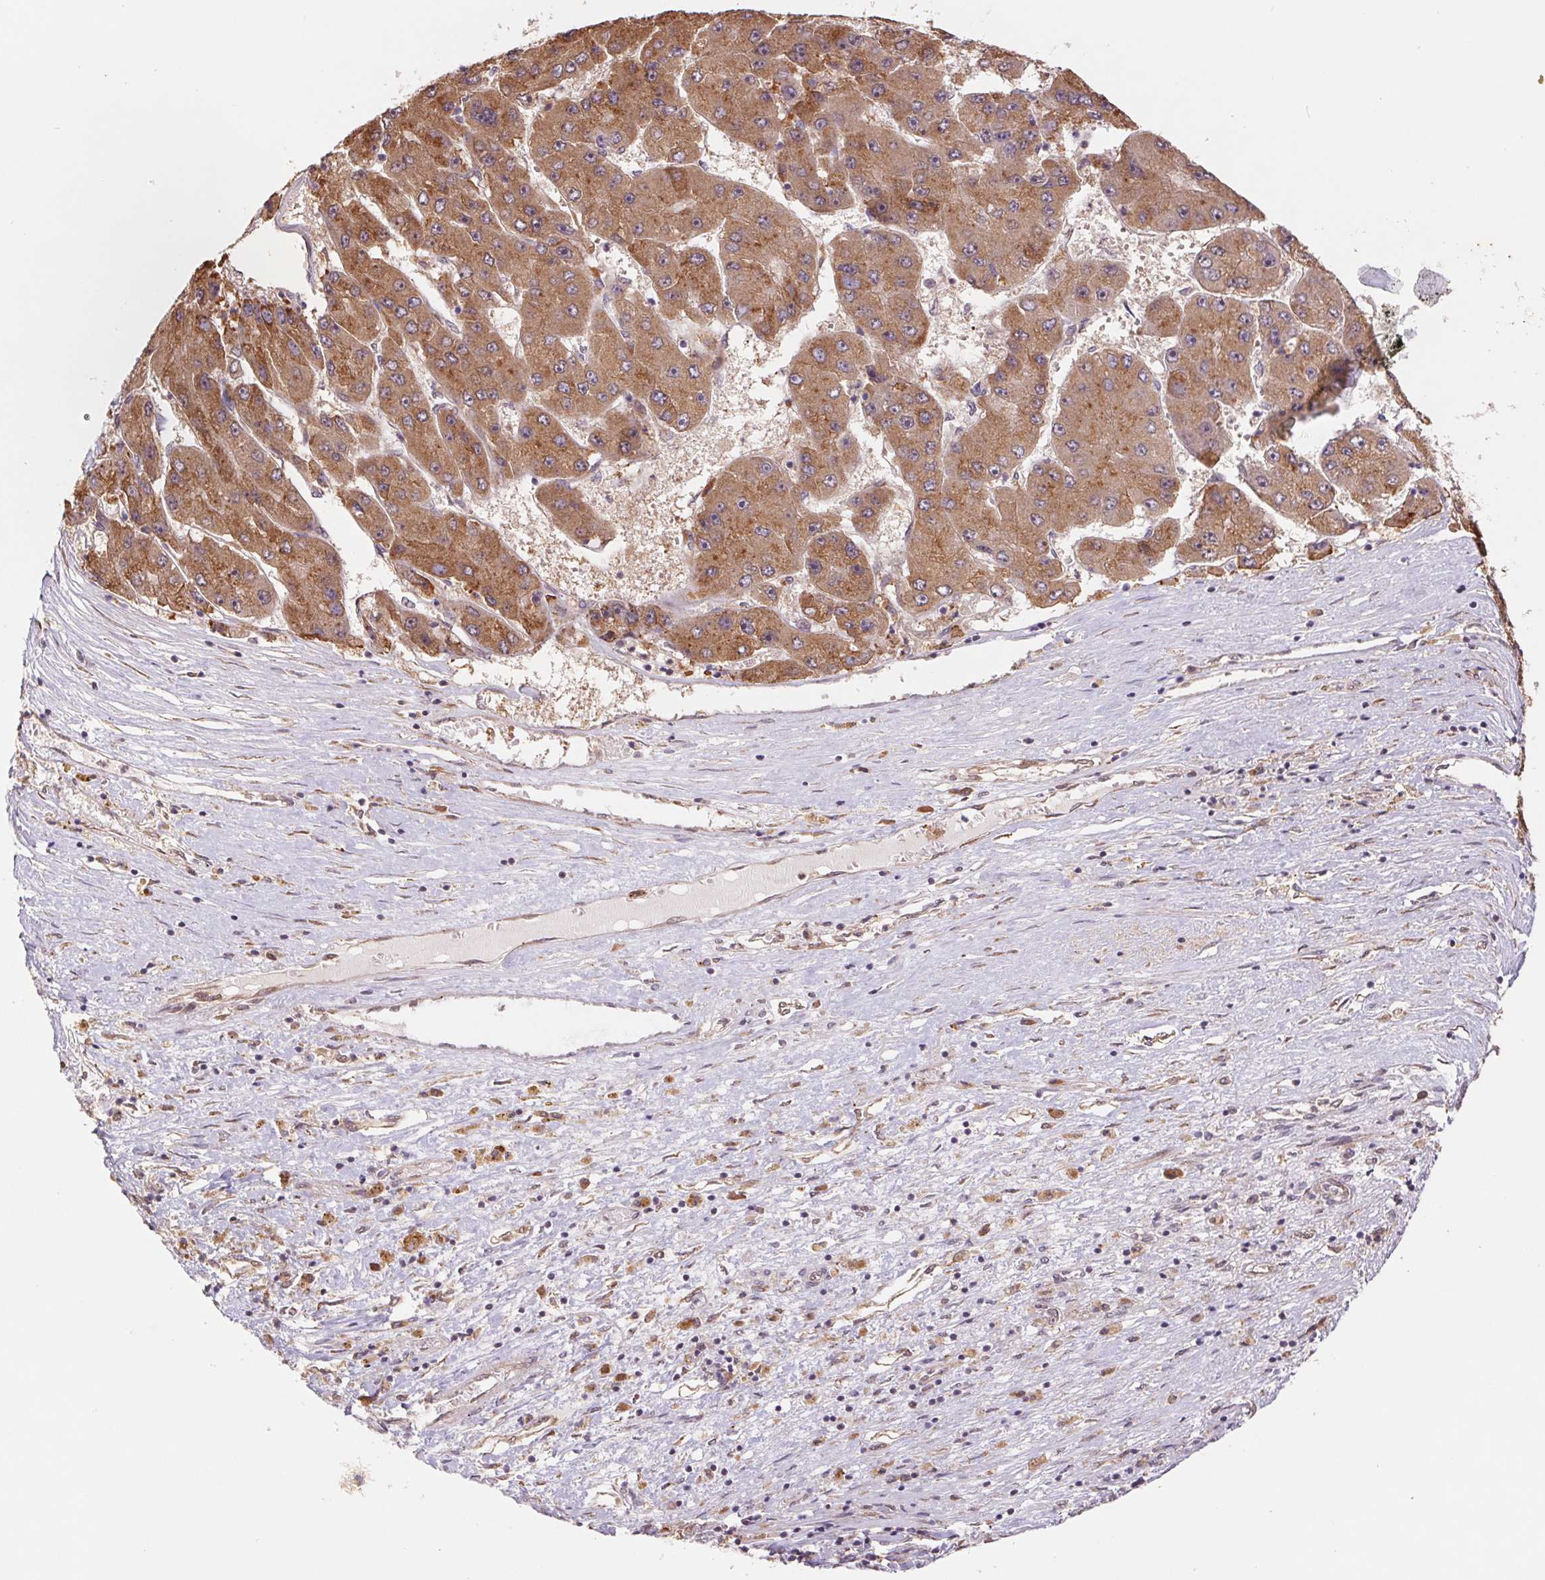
{"staining": {"intensity": "moderate", "quantity": ">75%", "location": "cytoplasmic/membranous"}, "tissue": "liver cancer", "cell_type": "Tumor cells", "image_type": "cancer", "snomed": [{"axis": "morphology", "description": "Carcinoma, Hepatocellular, NOS"}, {"axis": "topography", "description": "Liver"}], "caption": "This micrograph demonstrates immunohistochemistry (IHC) staining of liver cancer (hepatocellular carcinoma), with medium moderate cytoplasmic/membranous positivity in approximately >75% of tumor cells.", "gene": "RRM1", "patient": {"sex": "female", "age": 61}}